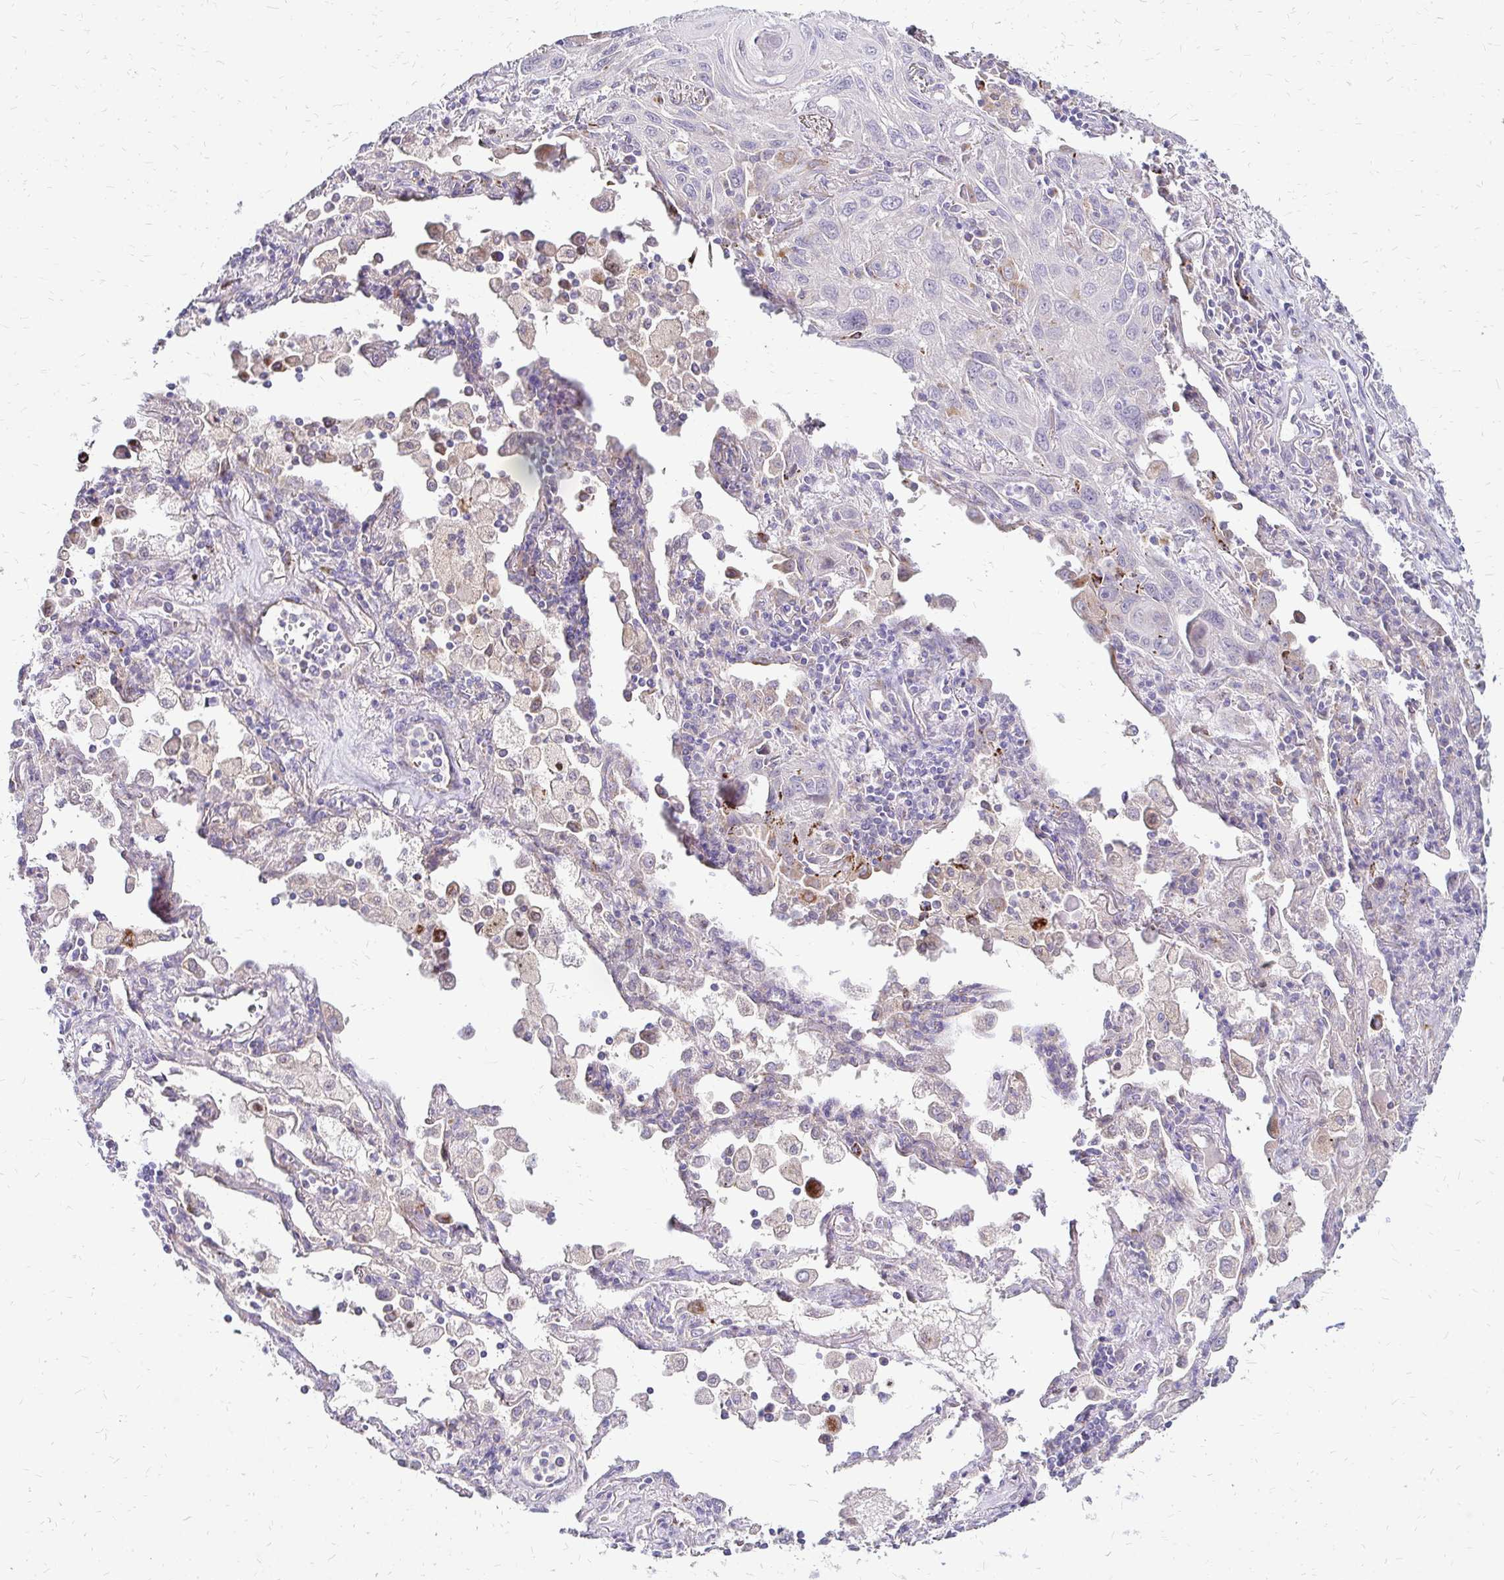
{"staining": {"intensity": "negative", "quantity": "none", "location": "none"}, "tissue": "lung cancer", "cell_type": "Tumor cells", "image_type": "cancer", "snomed": [{"axis": "morphology", "description": "Squamous cell carcinoma, NOS"}, {"axis": "topography", "description": "Lung"}], "caption": "There is no significant positivity in tumor cells of lung cancer (squamous cell carcinoma). (IHC, brightfield microscopy, high magnification).", "gene": "IDUA", "patient": {"sex": "male", "age": 79}}